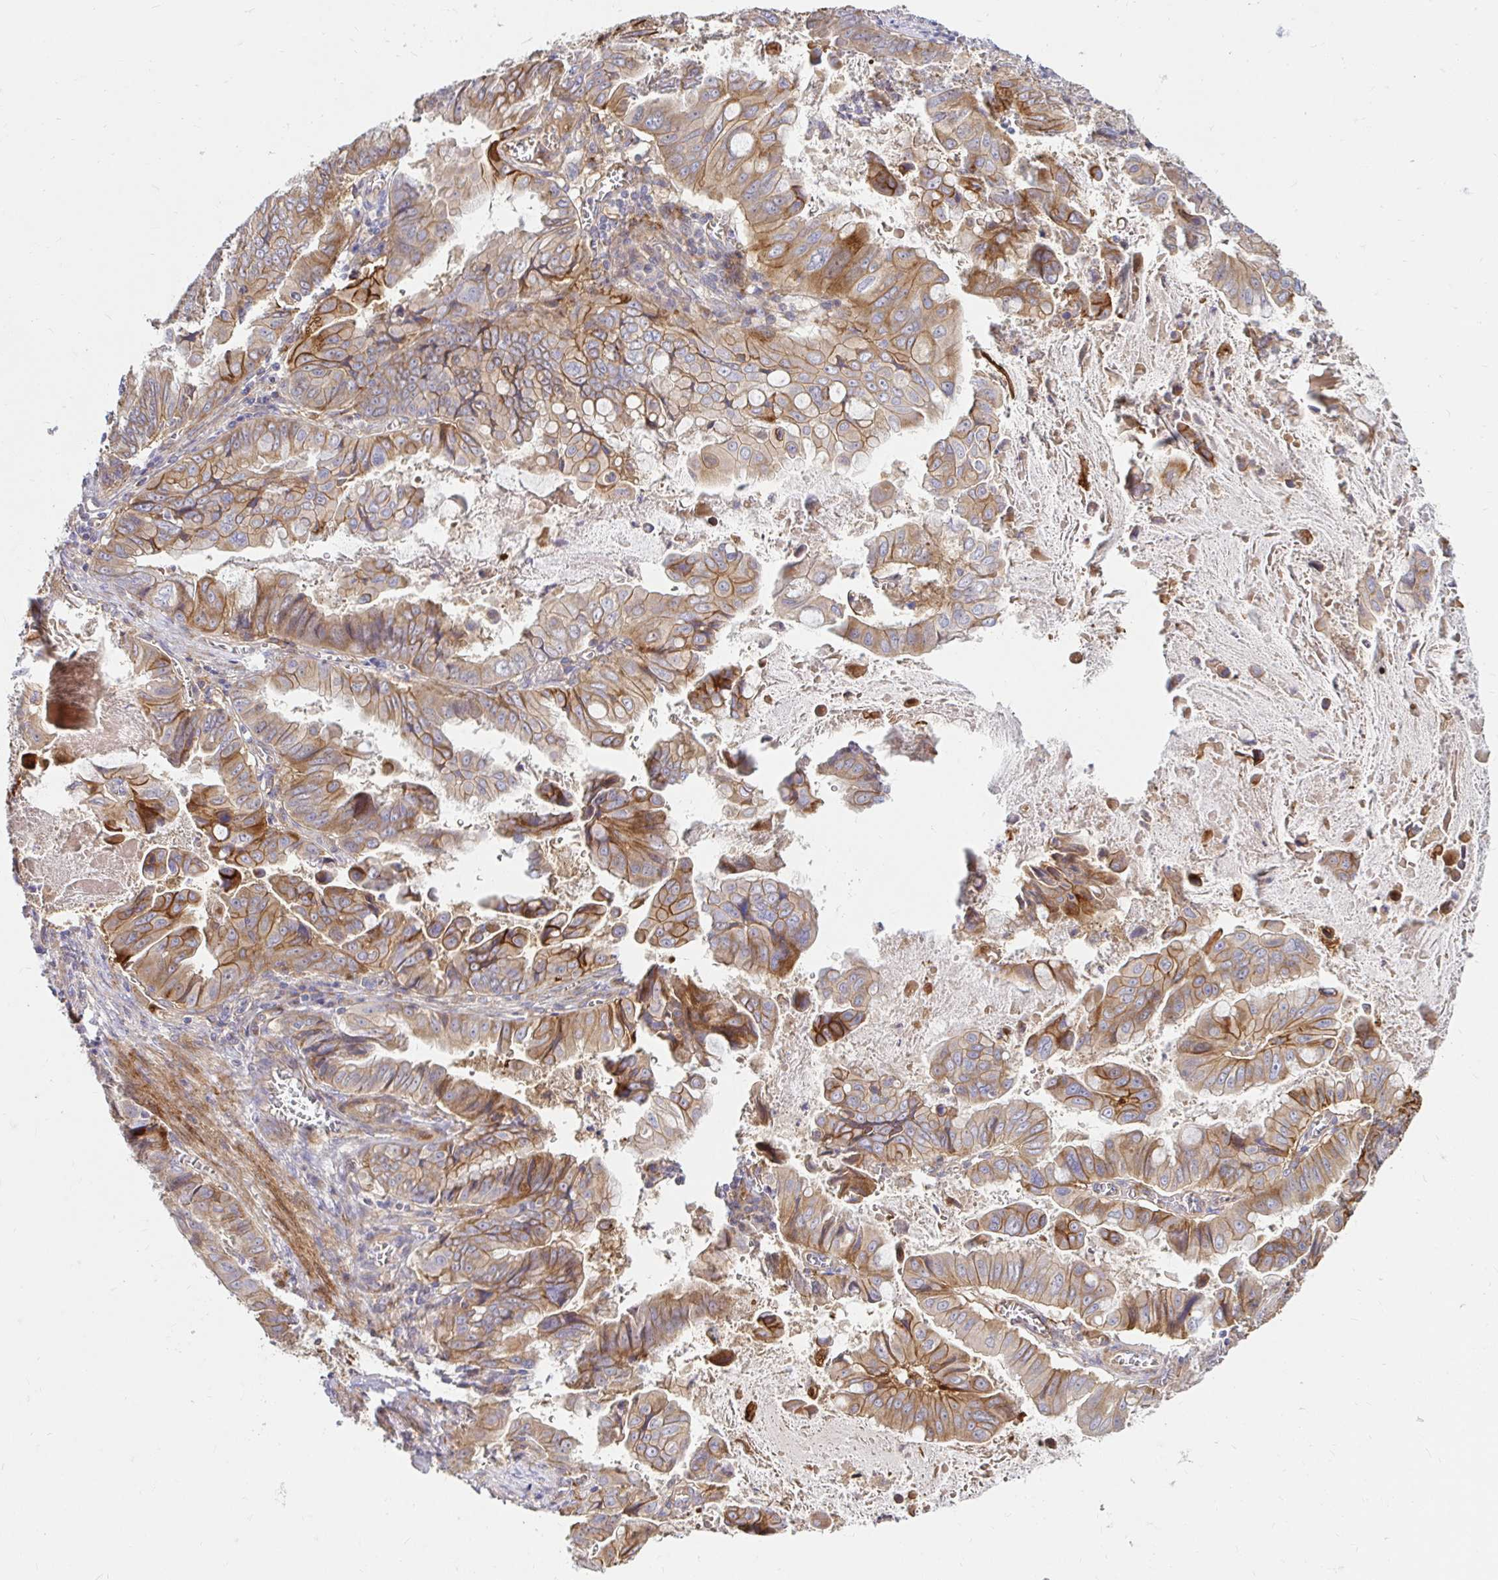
{"staining": {"intensity": "moderate", "quantity": ">75%", "location": "cytoplasmic/membranous"}, "tissue": "stomach cancer", "cell_type": "Tumor cells", "image_type": "cancer", "snomed": [{"axis": "morphology", "description": "Adenocarcinoma, NOS"}, {"axis": "topography", "description": "Stomach, upper"}], "caption": "This is a photomicrograph of IHC staining of adenocarcinoma (stomach), which shows moderate expression in the cytoplasmic/membranous of tumor cells.", "gene": "ITGA2", "patient": {"sex": "male", "age": 80}}